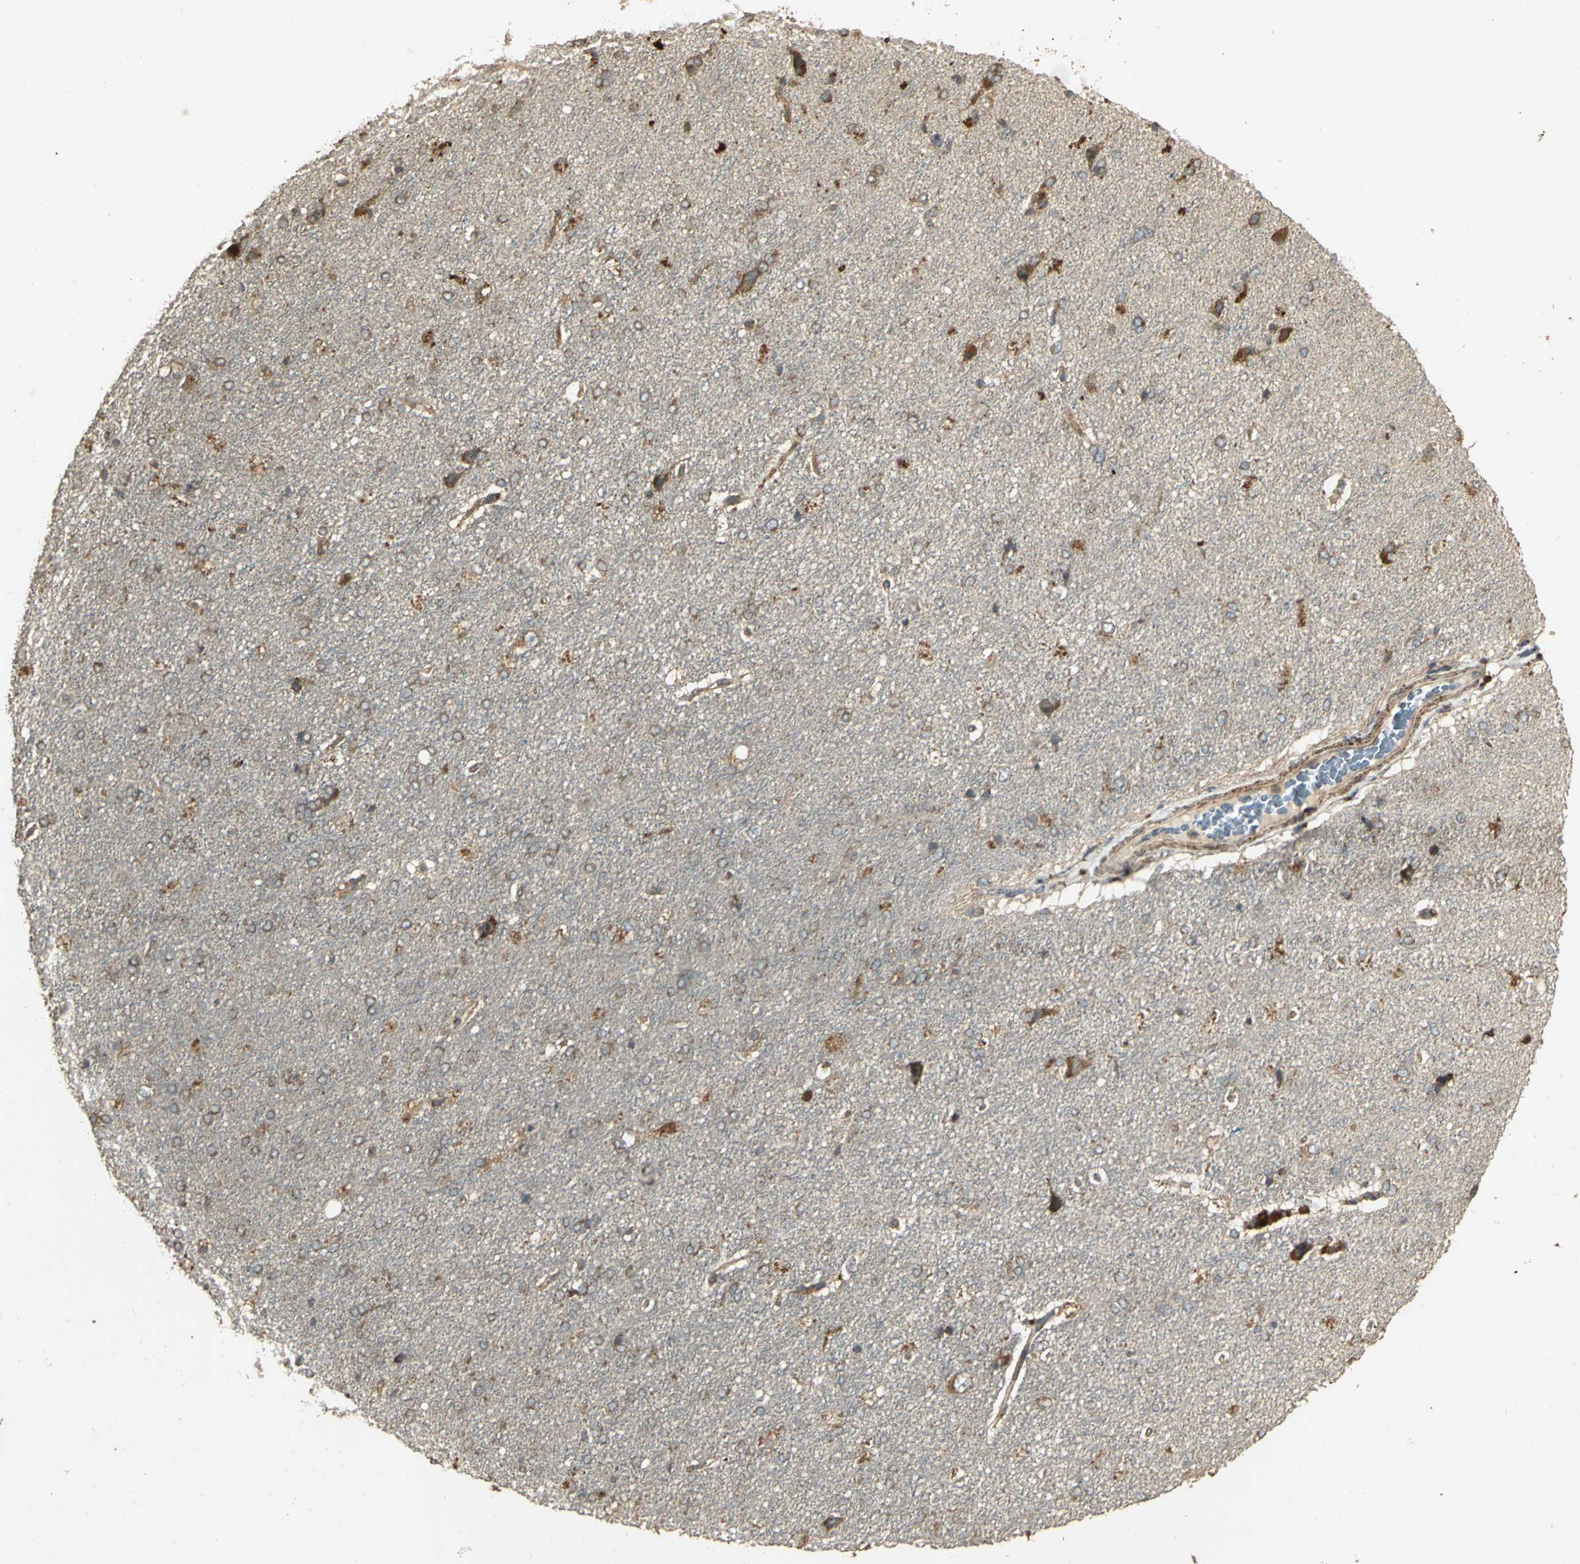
{"staining": {"intensity": "moderate", "quantity": "25%-75%", "location": "cytoplasmic/membranous"}, "tissue": "cerebral cortex", "cell_type": "Endothelial cells", "image_type": "normal", "snomed": [{"axis": "morphology", "description": "Normal tissue, NOS"}, {"axis": "topography", "description": "Cerebral cortex"}], "caption": "High-power microscopy captured an immunohistochemistry (IHC) micrograph of normal cerebral cortex, revealing moderate cytoplasmic/membranous expression in approximately 25%-75% of endothelial cells.", "gene": "KANK1", "patient": {"sex": "male", "age": 62}}